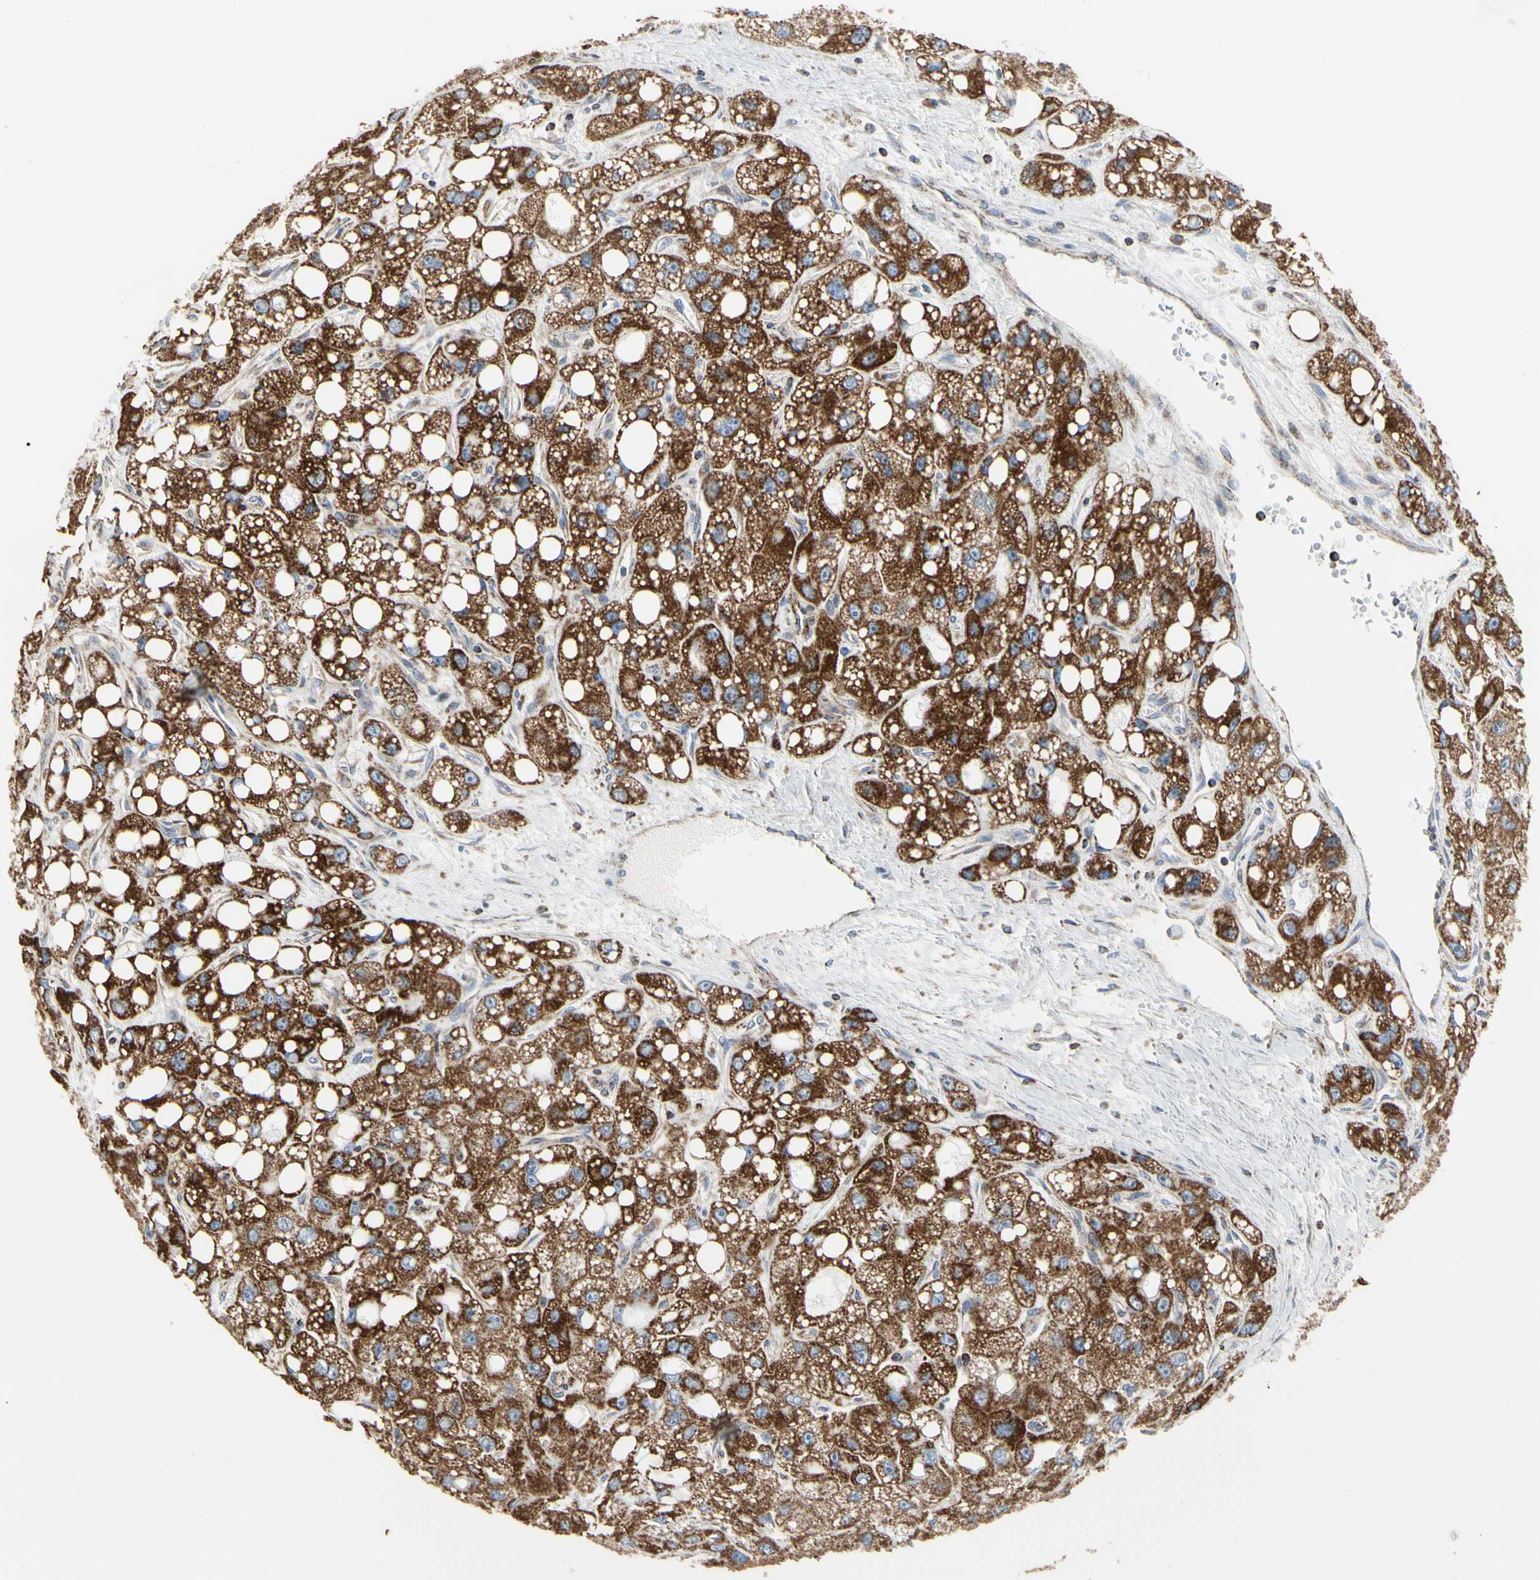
{"staining": {"intensity": "moderate", "quantity": "25%-75%", "location": "cytoplasmic/membranous"}, "tissue": "liver cancer", "cell_type": "Tumor cells", "image_type": "cancer", "snomed": [{"axis": "morphology", "description": "Carcinoma, Hepatocellular, NOS"}, {"axis": "topography", "description": "Liver"}], "caption": "Protein expression by IHC displays moderate cytoplasmic/membranous positivity in approximately 25%-75% of tumor cells in liver cancer.", "gene": "TUBA1A", "patient": {"sex": "male", "age": 55}}